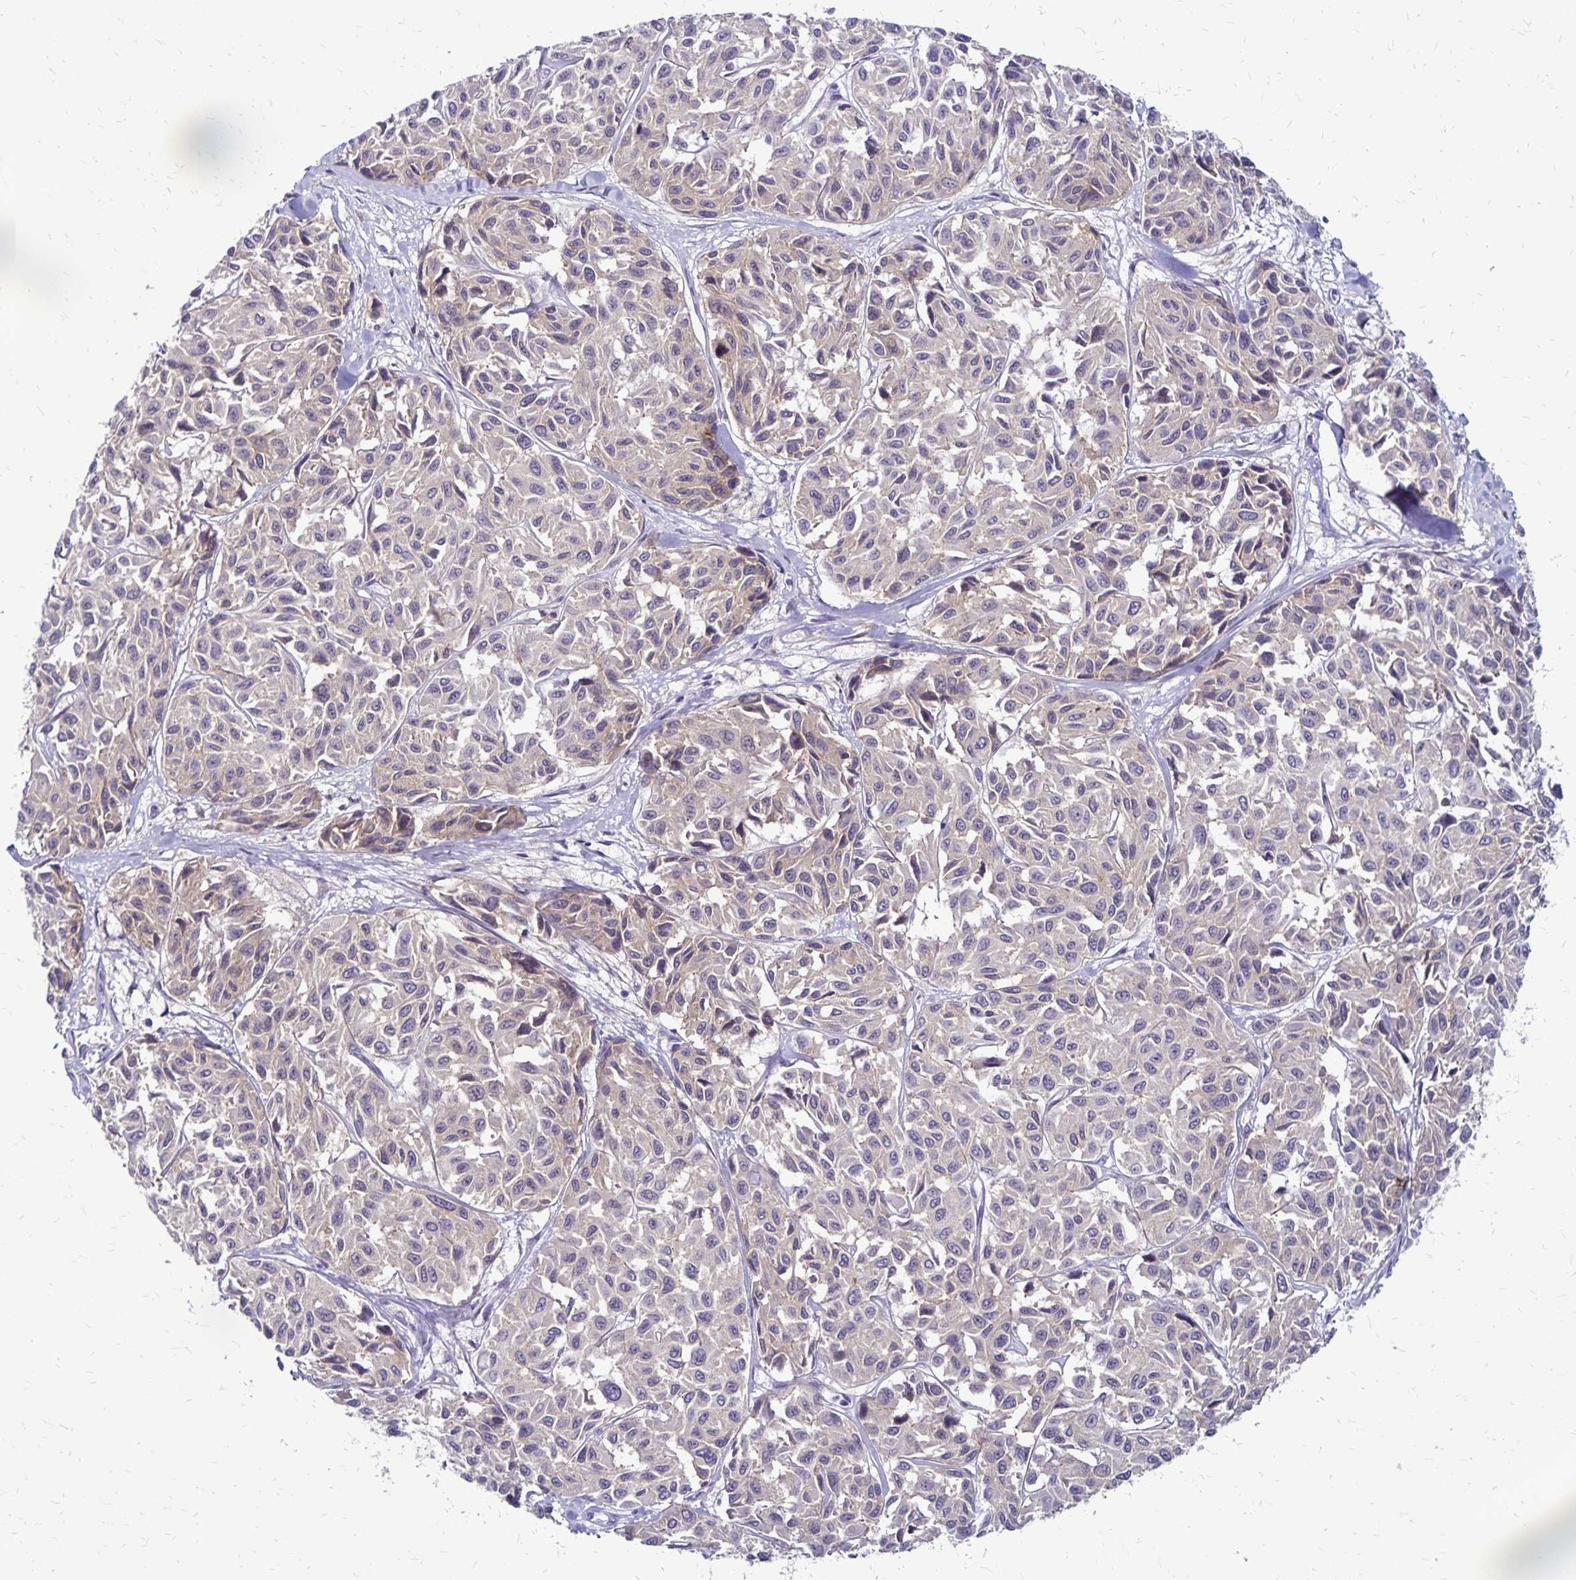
{"staining": {"intensity": "moderate", "quantity": "25%-75%", "location": "cytoplasmic/membranous"}, "tissue": "melanoma", "cell_type": "Tumor cells", "image_type": "cancer", "snomed": [{"axis": "morphology", "description": "Malignant melanoma, NOS"}, {"axis": "topography", "description": "Skin"}], "caption": "High-power microscopy captured an IHC histopathology image of melanoma, revealing moderate cytoplasmic/membranous staining in about 25%-75% of tumor cells. (IHC, brightfield microscopy, high magnification).", "gene": "TNS3", "patient": {"sex": "female", "age": 66}}